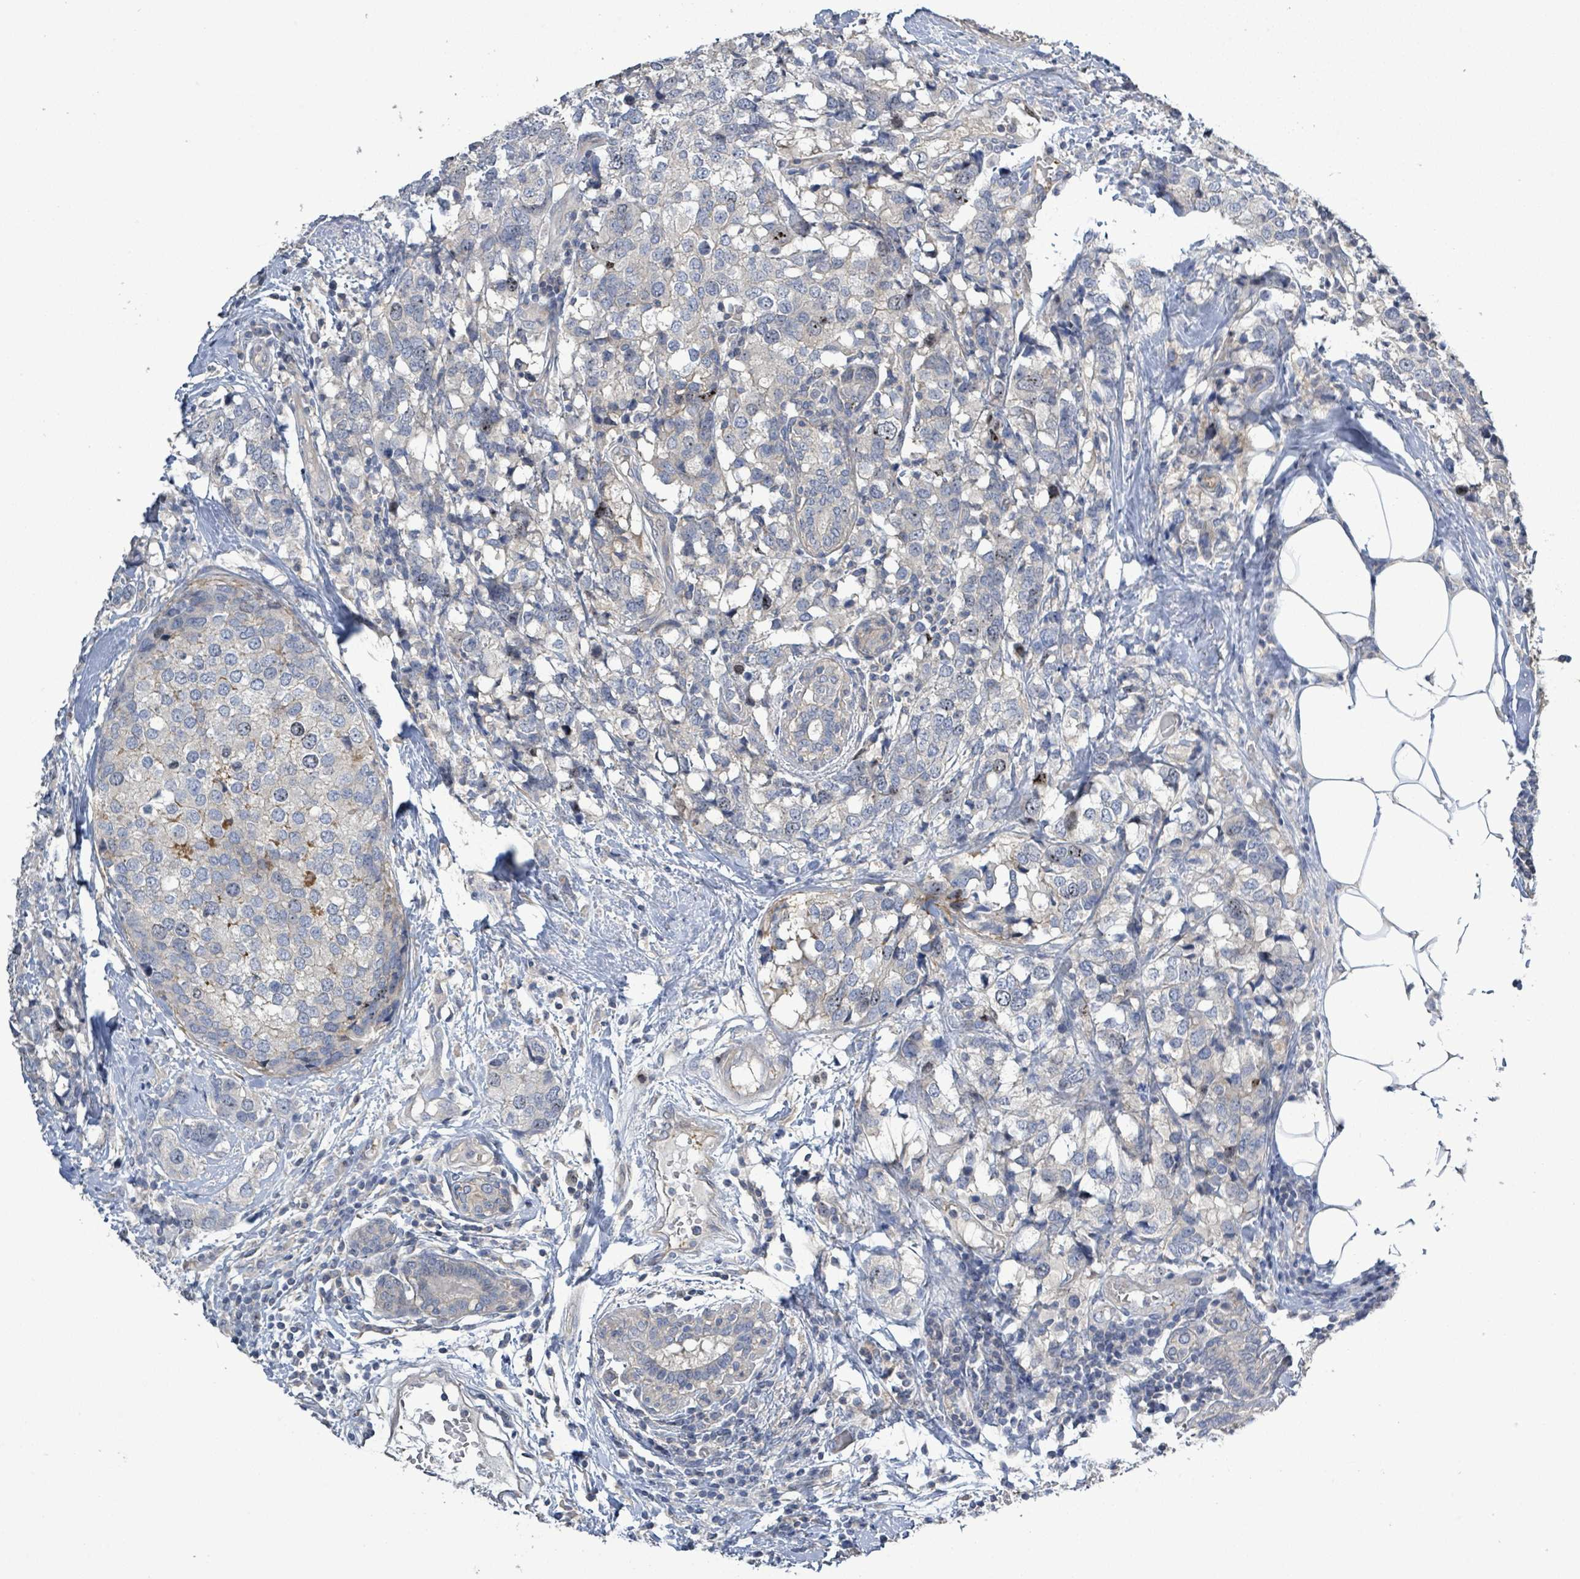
{"staining": {"intensity": "negative", "quantity": "none", "location": "none"}, "tissue": "breast cancer", "cell_type": "Tumor cells", "image_type": "cancer", "snomed": [{"axis": "morphology", "description": "Lobular carcinoma"}, {"axis": "topography", "description": "Breast"}], "caption": "The photomicrograph displays no staining of tumor cells in breast lobular carcinoma.", "gene": "KRAS", "patient": {"sex": "female", "age": 59}}